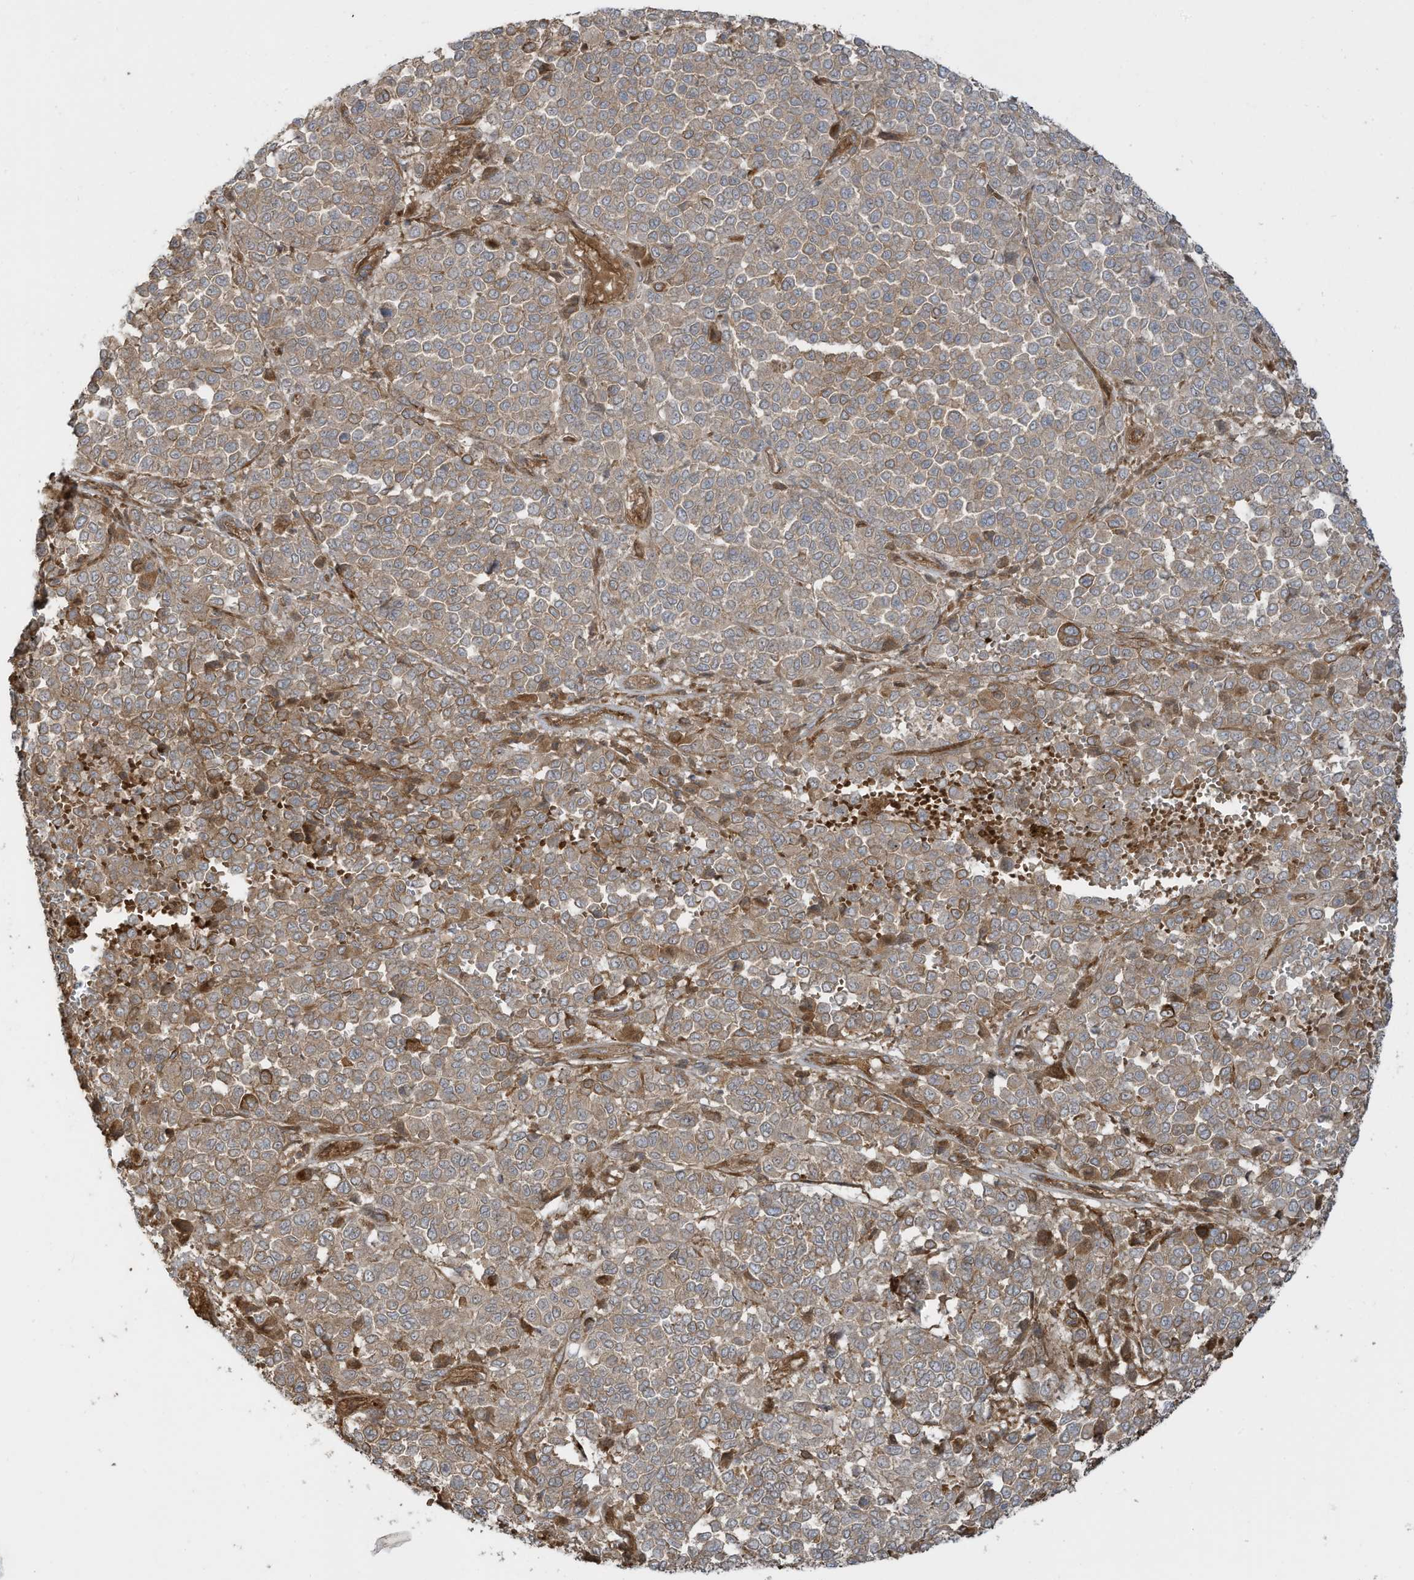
{"staining": {"intensity": "weak", "quantity": ">75%", "location": "cytoplasmic/membranous"}, "tissue": "melanoma", "cell_type": "Tumor cells", "image_type": "cancer", "snomed": [{"axis": "morphology", "description": "Malignant melanoma, Metastatic site"}, {"axis": "topography", "description": "Pancreas"}], "caption": "Protein staining of malignant melanoma (metastatic site) tissue reveals weak cytoplasmic/membranous staining in about >75% of tumor cells.", "gene": "ENTR1", "patient": {"sex": "female", "age": 30}}